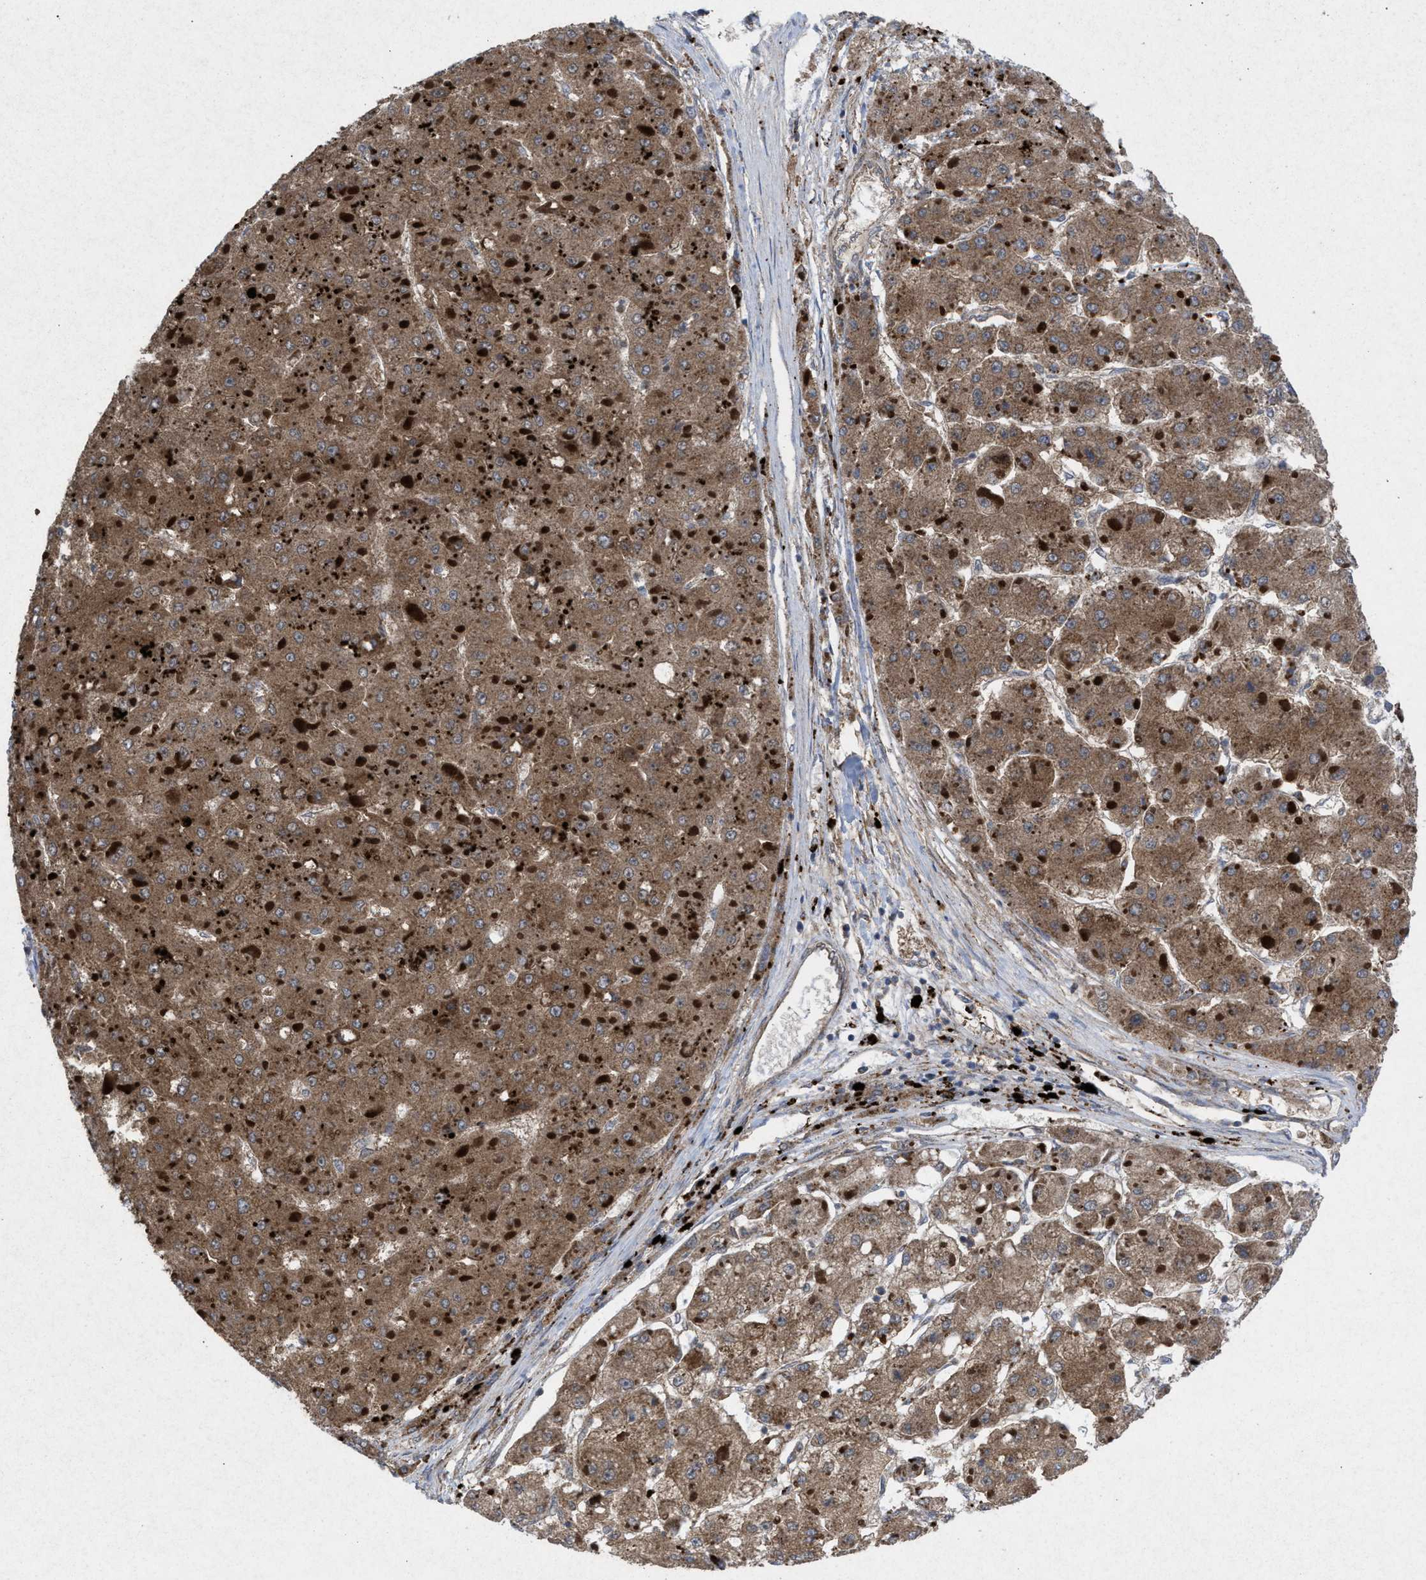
{"staining": {"intensity": "moderate", "quantity": ">75%", "location": "cytoplasmic/membranous"}, "tissue": "liver cancer", "cell_type": "Tumor cells", "image_type": "cancer", "snomed": [{"axis": "morphology", "description": "Carcinoma, Hepatocellular, NOS"}, {"axis": "topography", "description": "Liver"}], "caption": "Moderate cytoplasmic/membranous positivity for a protein is appreciated in approximately >75% of tumor cells of liver cancer (hepatocellular carcinoma) using IHC.", "gene": "MSI2", "patient": {"sex": "female", "age": 73}}